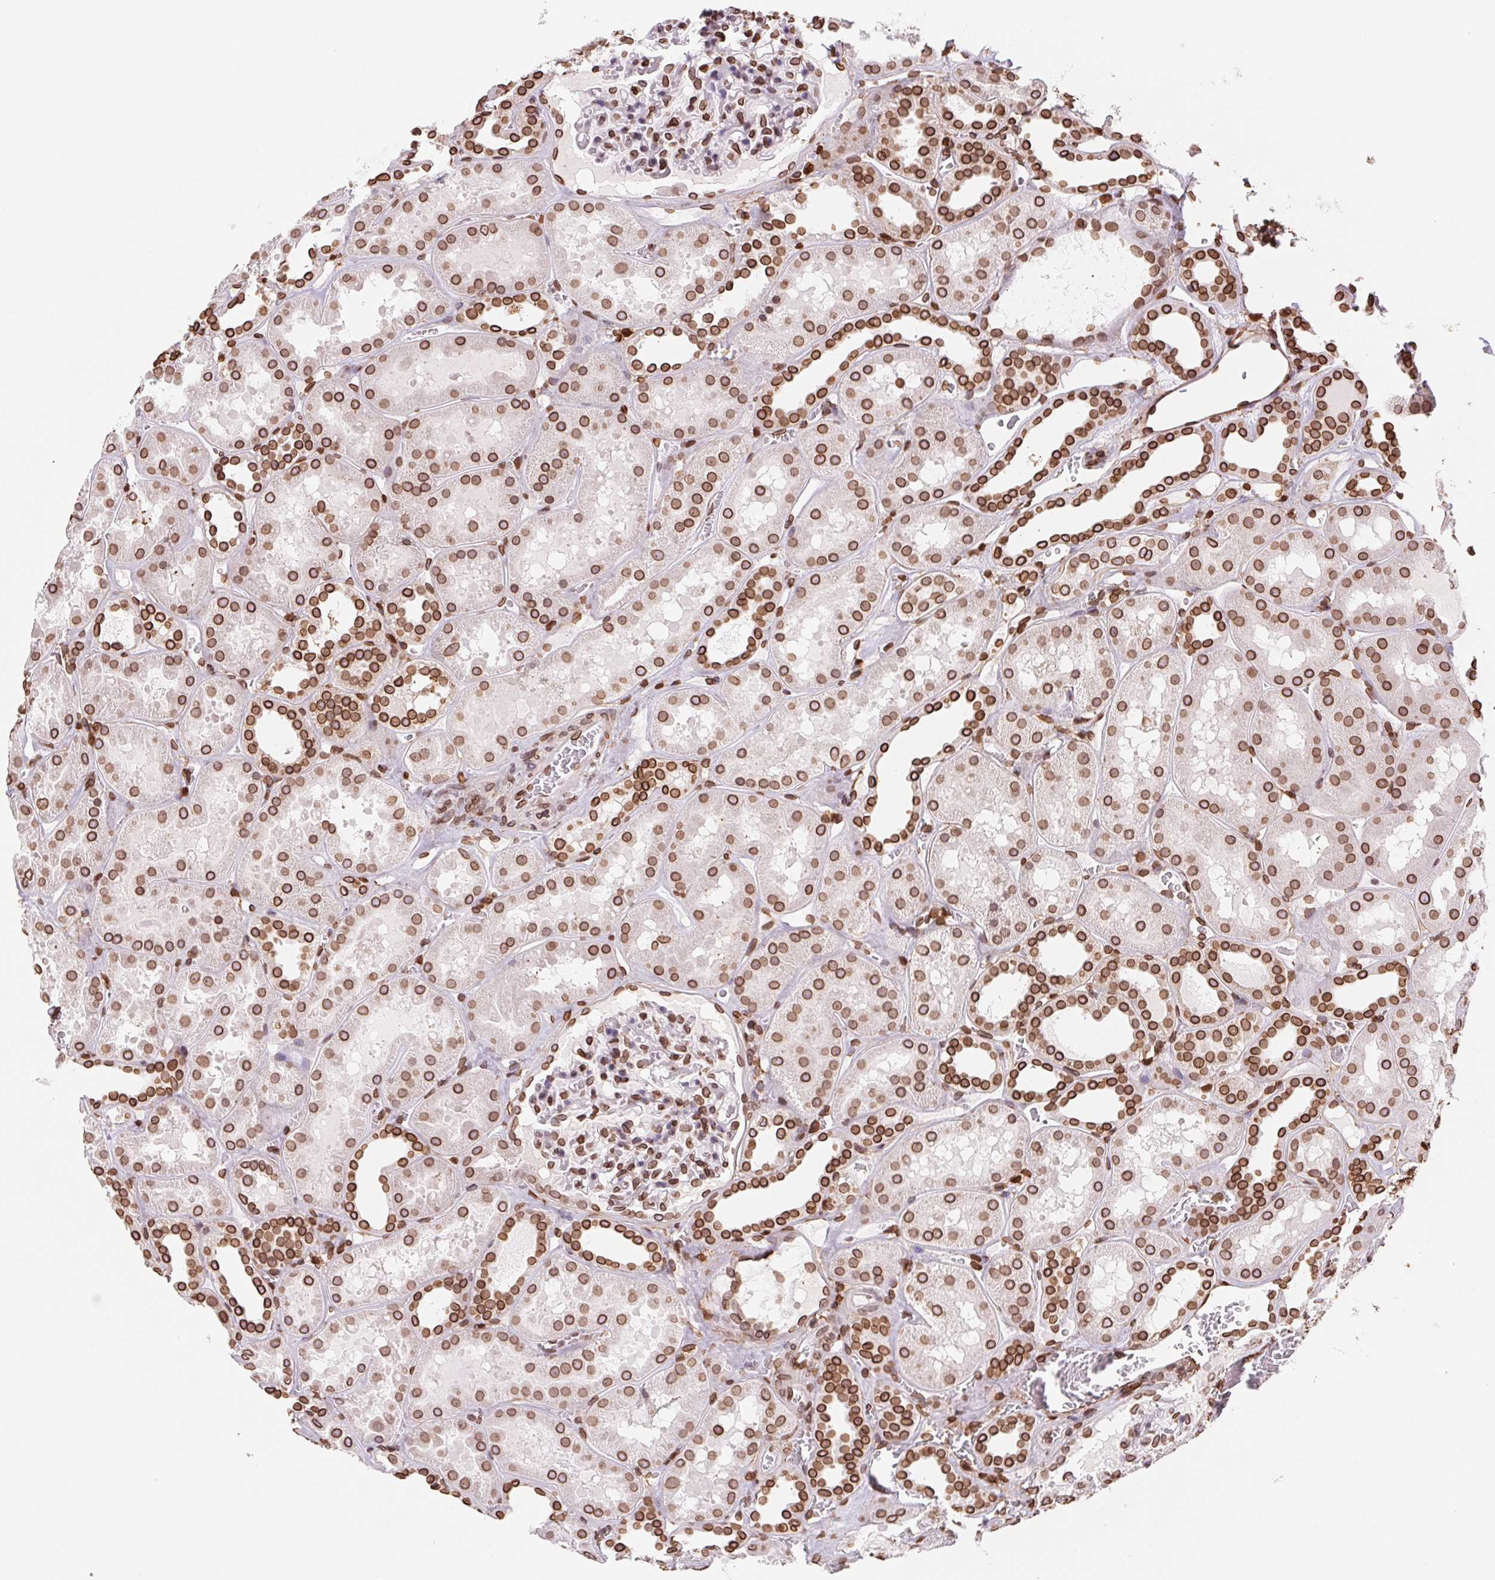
{"staining": {"intensity": "strong", "quantity": "25%-75%", "location": "cytoplasmic/membranous,nuclear"}, "tissue": "kidney", "cell_type": "Cells in glomeruli", "image_type": "normal", "snomed": [{"axis": "morphology", "description": "Normal tissue, NOS"}, {"axis": "topography", "description": "Kidney"}], "caption": "Strong cytoplasmic/membranous,nuclear protein expression is seen in about 25%-75% of cells in glomeruli in kidney.", "gene": "LMNB2", "patient": {"sex": "female", "age": 41}}